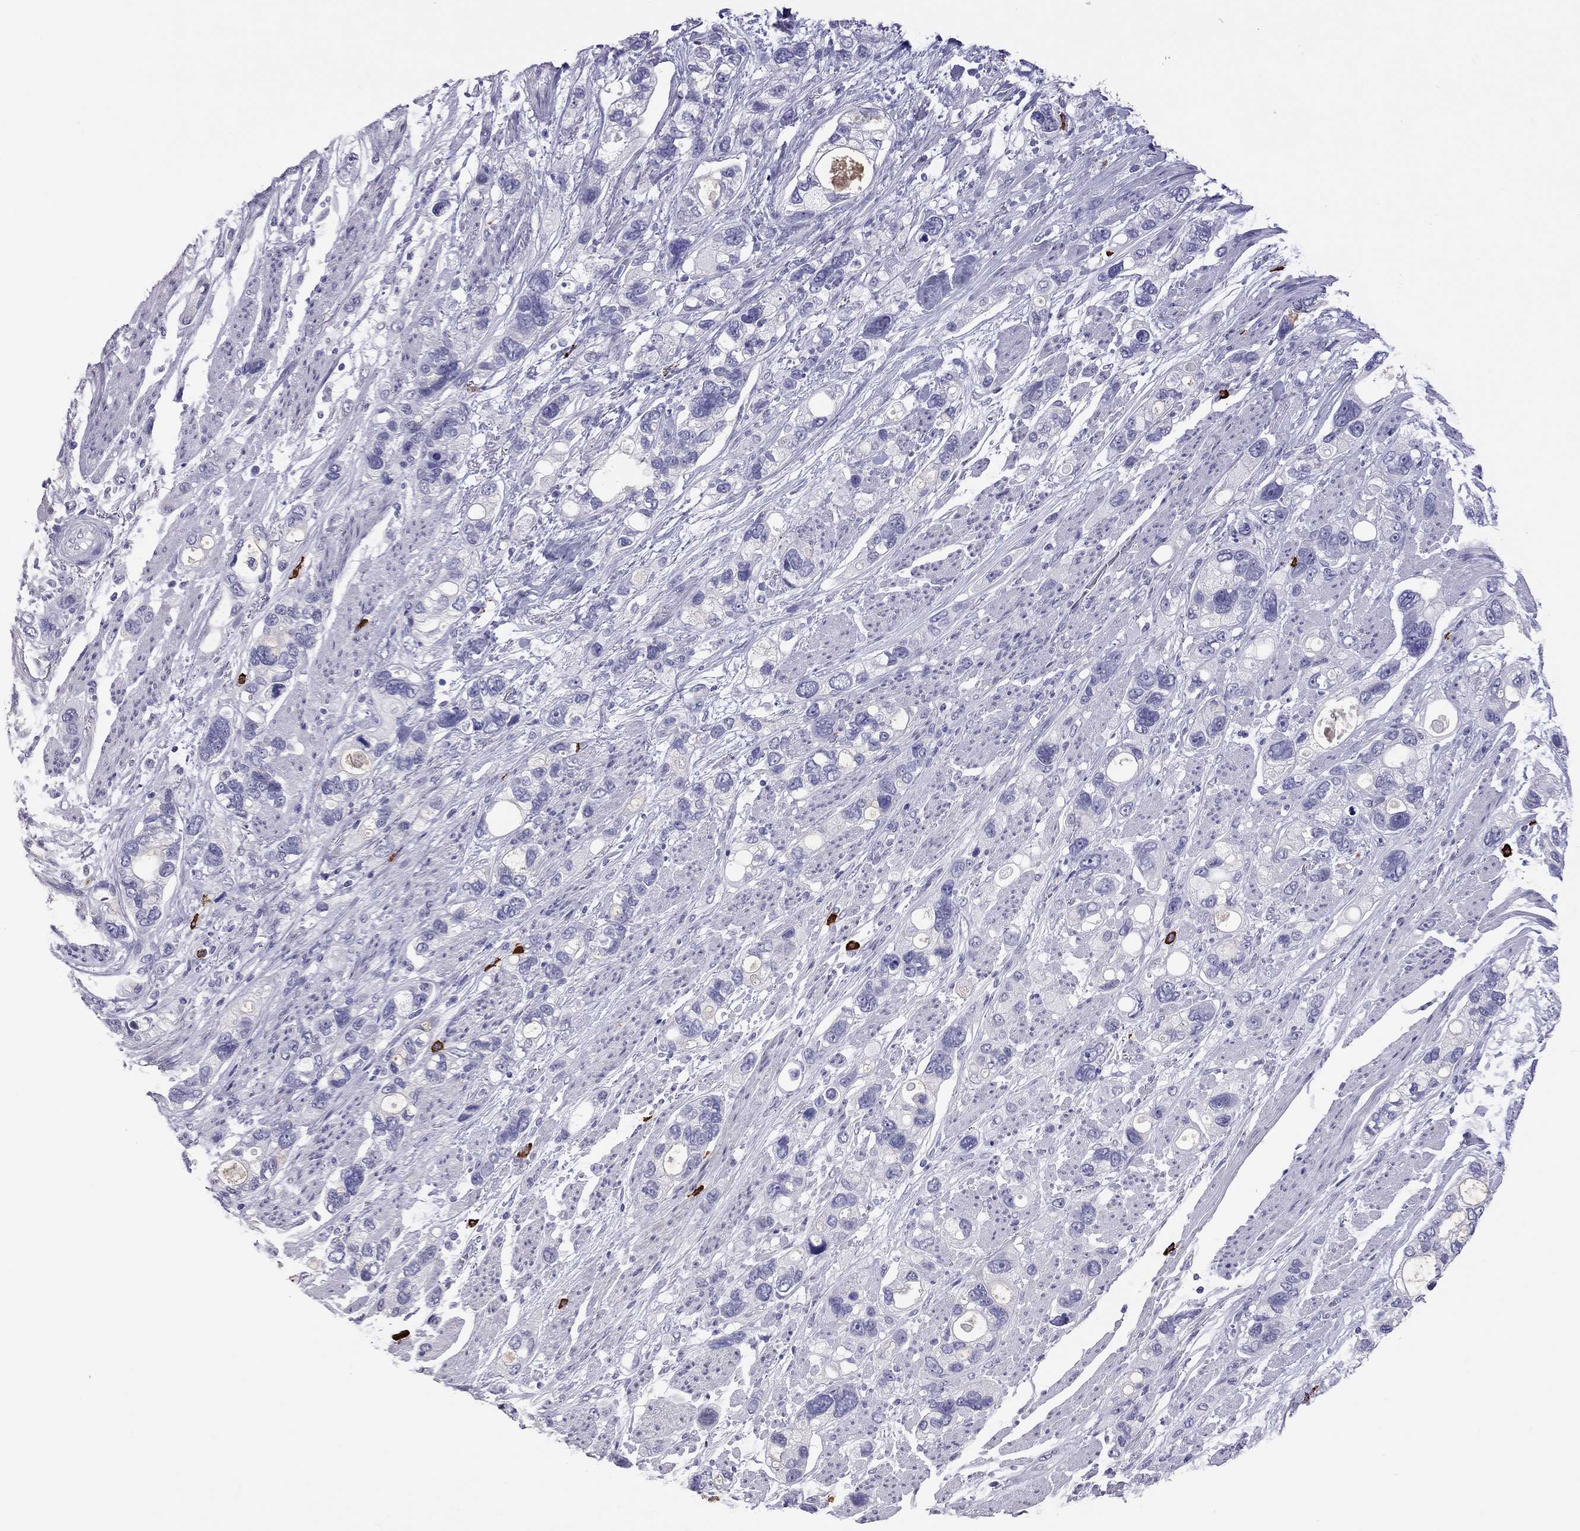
{"staining": {"intensity": "negative", "quantity": "none", "location": "none"}, "tissue": "stomach cancer", "cell_type": "Tumor cells", "image_type": "cancer", "snomed": [{"axis": "morphology", "description": "Adenocarcinoma, NOS"}, {"axis": "topography", "description": "Stomach, upper"}], "caption": "A high-resolution photomicrograph shows immunohistochemistry (IHC) staining of stomach adenocarcinoma, which shows no significant staining in tumor cells. Brightfield microscopy of immunohistochemistry stained with DAB (3,3'-diaminobenzidine) (brown) and hematoxylin (blue), captured at high magnification.", "gene": "IL17REL", "patient": {"sex": "female", "age": 81}}